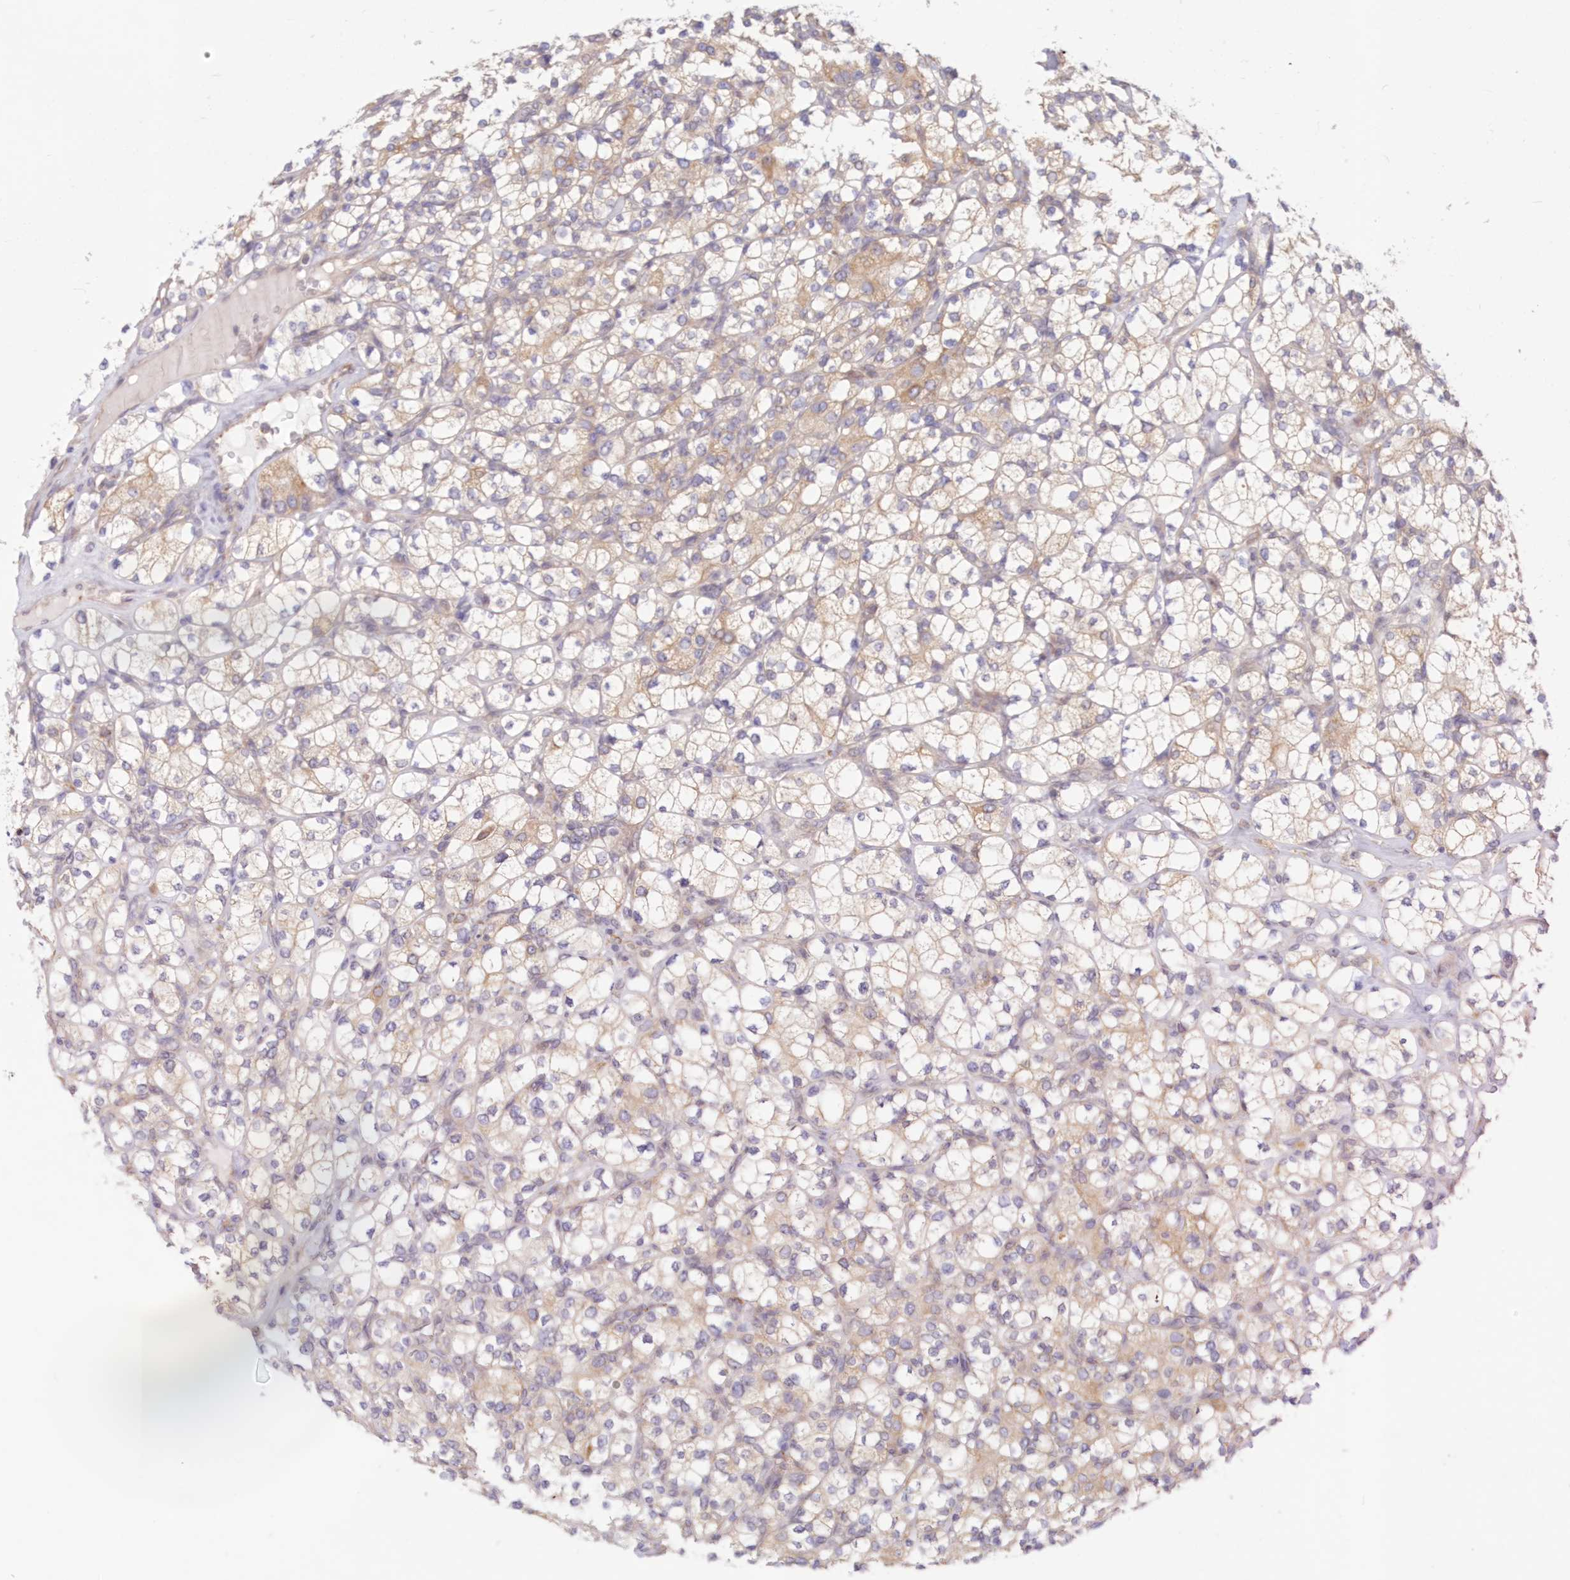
{"staining": {"intensity": "weak", "quantity": ">75%", "location": "cytoplasmic/membranous"}, "tissue": "renal cancer", "cell_type": "Tumor cells", "image_type": "cancer", "snomed": [{"axis": "morphology", "description": "Adenocarcinoma, NOS"}, {"axis": "topography", "description": "Kidney"}], "caption": "Renal adenocarcinoma tissue exhibits weak cytoplasmic/membranous staining in about >75% of tumor cells, visualized by immunohistochemistry. Nuclei are stained in blue.", "gene": "PCYOX1L", "patient": {"sex": "male", "age": 77}}